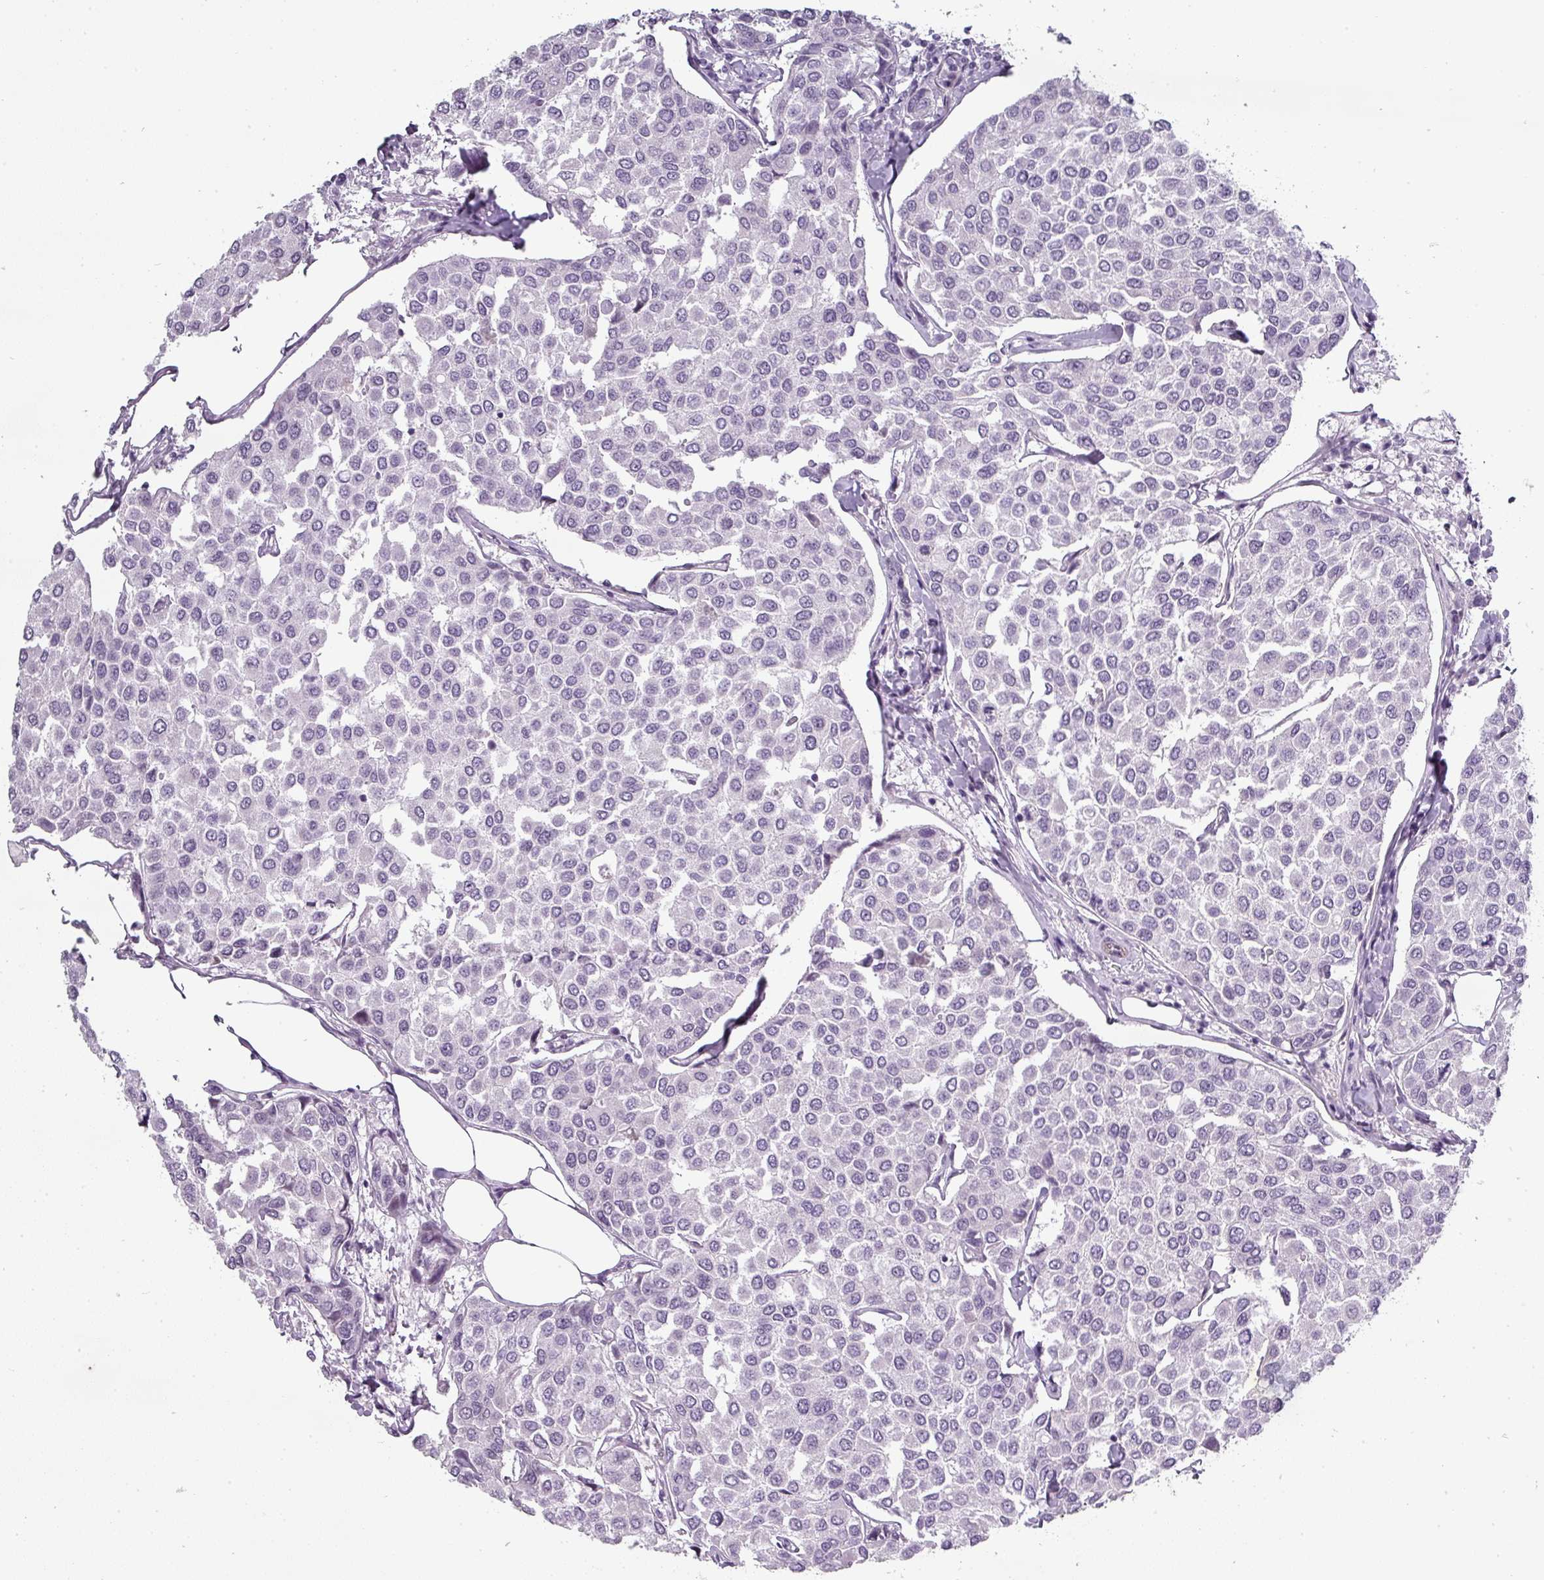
{"staining": {"intensity": "negative", "quantity": "none", "location": "none"}, "tissue": "breast cancer", "cell_type": "Tumor cells", "image_type": "cancer", "snomed": [{"axis": "morphology", "description": "Duct carcinoma"}, {"axis": "topography", "description": "Breast"}], "caption": "Human breast cancer stained for a protein using immunohistochemistry demonstrates no positivity in tumor cells.", "gene": "CHRDL1", "patient": {"sex": "female", "age": 55}}